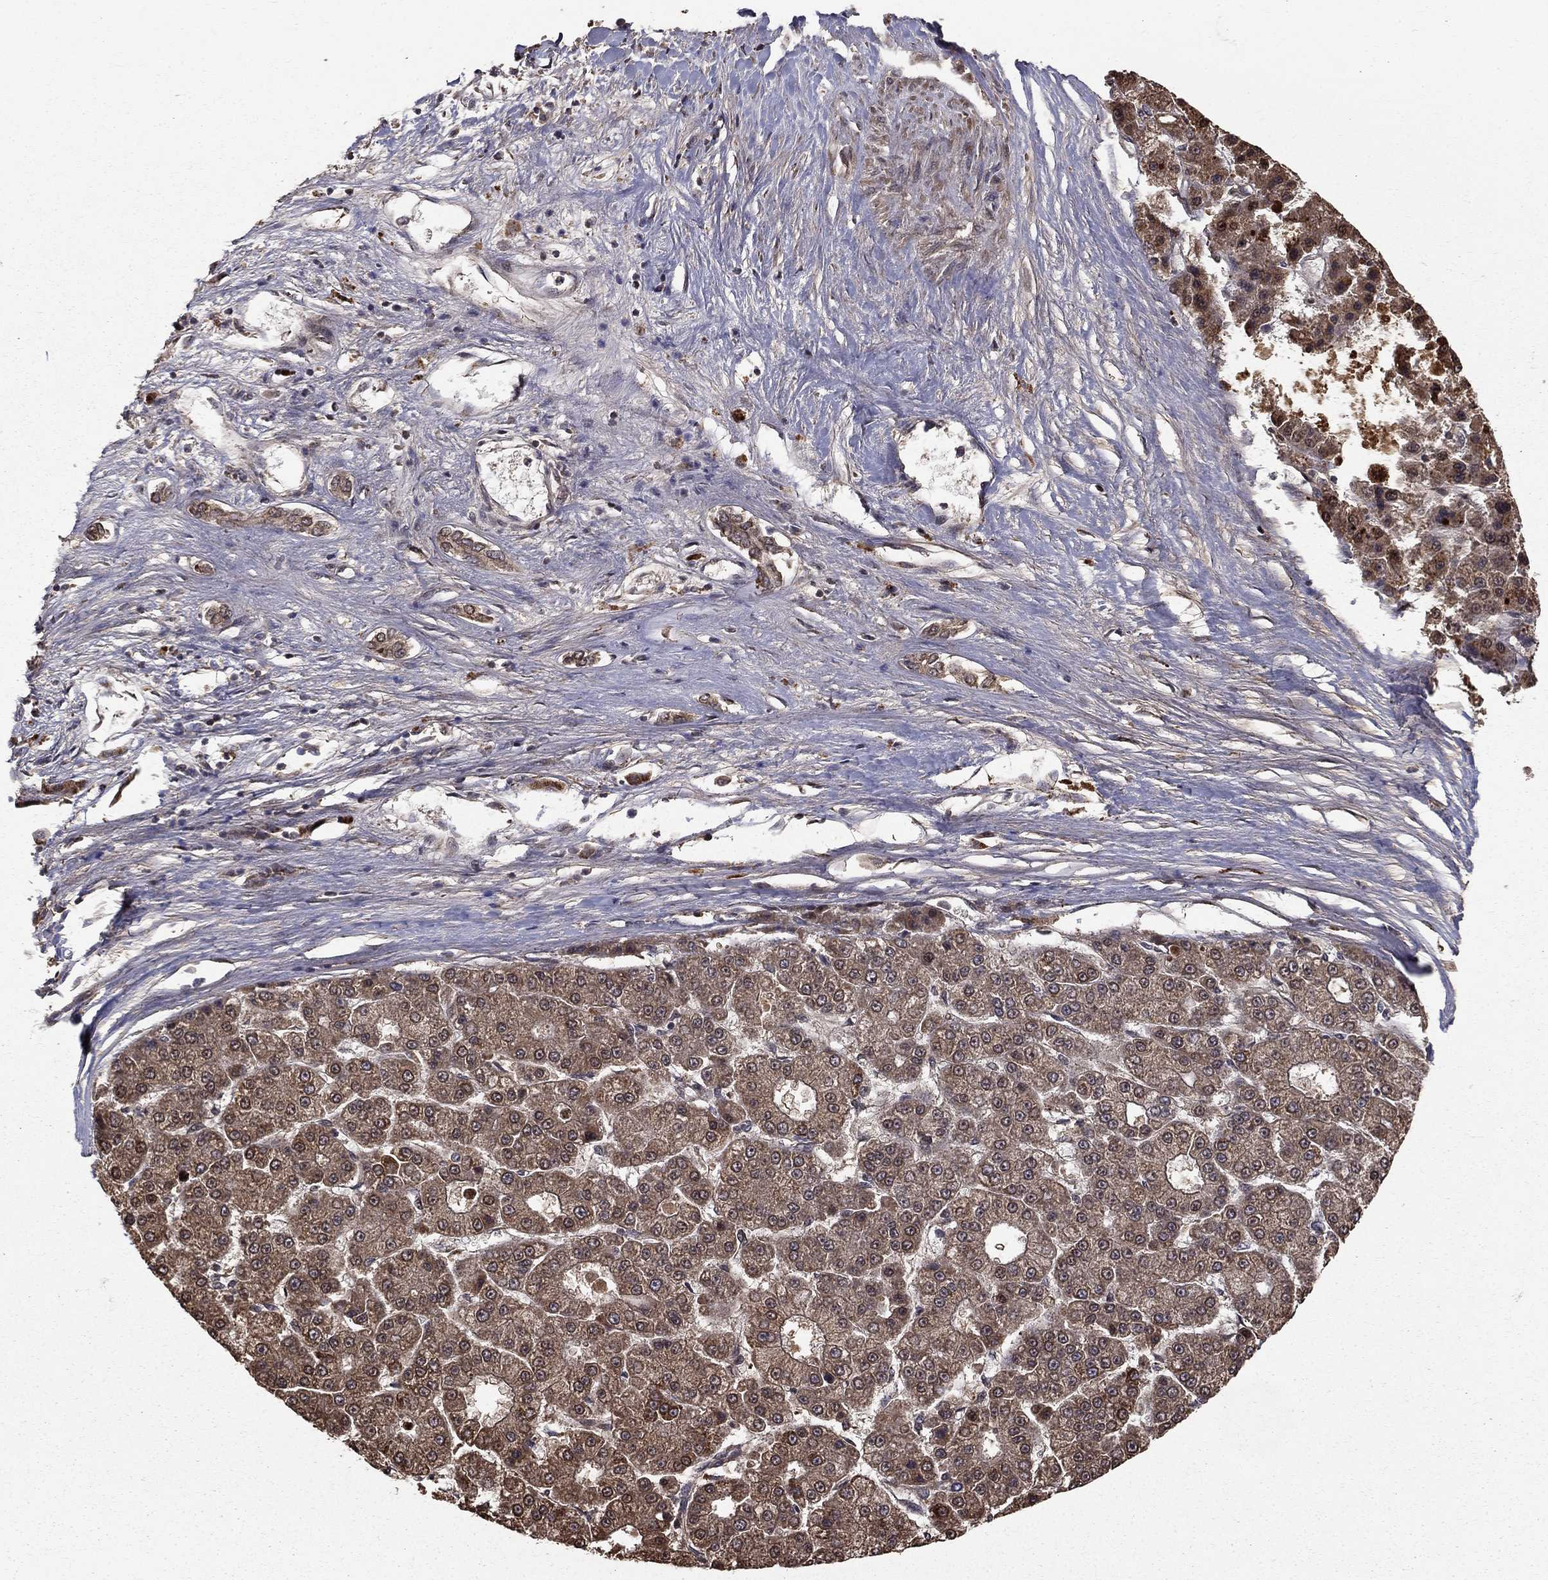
{"staining": {"intensity": "strong", "quantity": "25%-75%", "location": "cytoplasmic/membranous"}, "tissue": "liver cancer", "cell_type": "Tumor cells", "image_type": "cancer", "snomed": [{"axis": "morphology", "description": "Carcinoma, Hepatocellular, NOS"}, {"axis": "topography", "description": "Liver"}], "caption": "Immunohistochemical staining of human liver cancer reveals high levels of strong cytoplasmic/membranous positivity in approximately 25%-75% of tumor cells.", "gene": "ACOT13", "patient": {"sex": "male", "age": 70}}